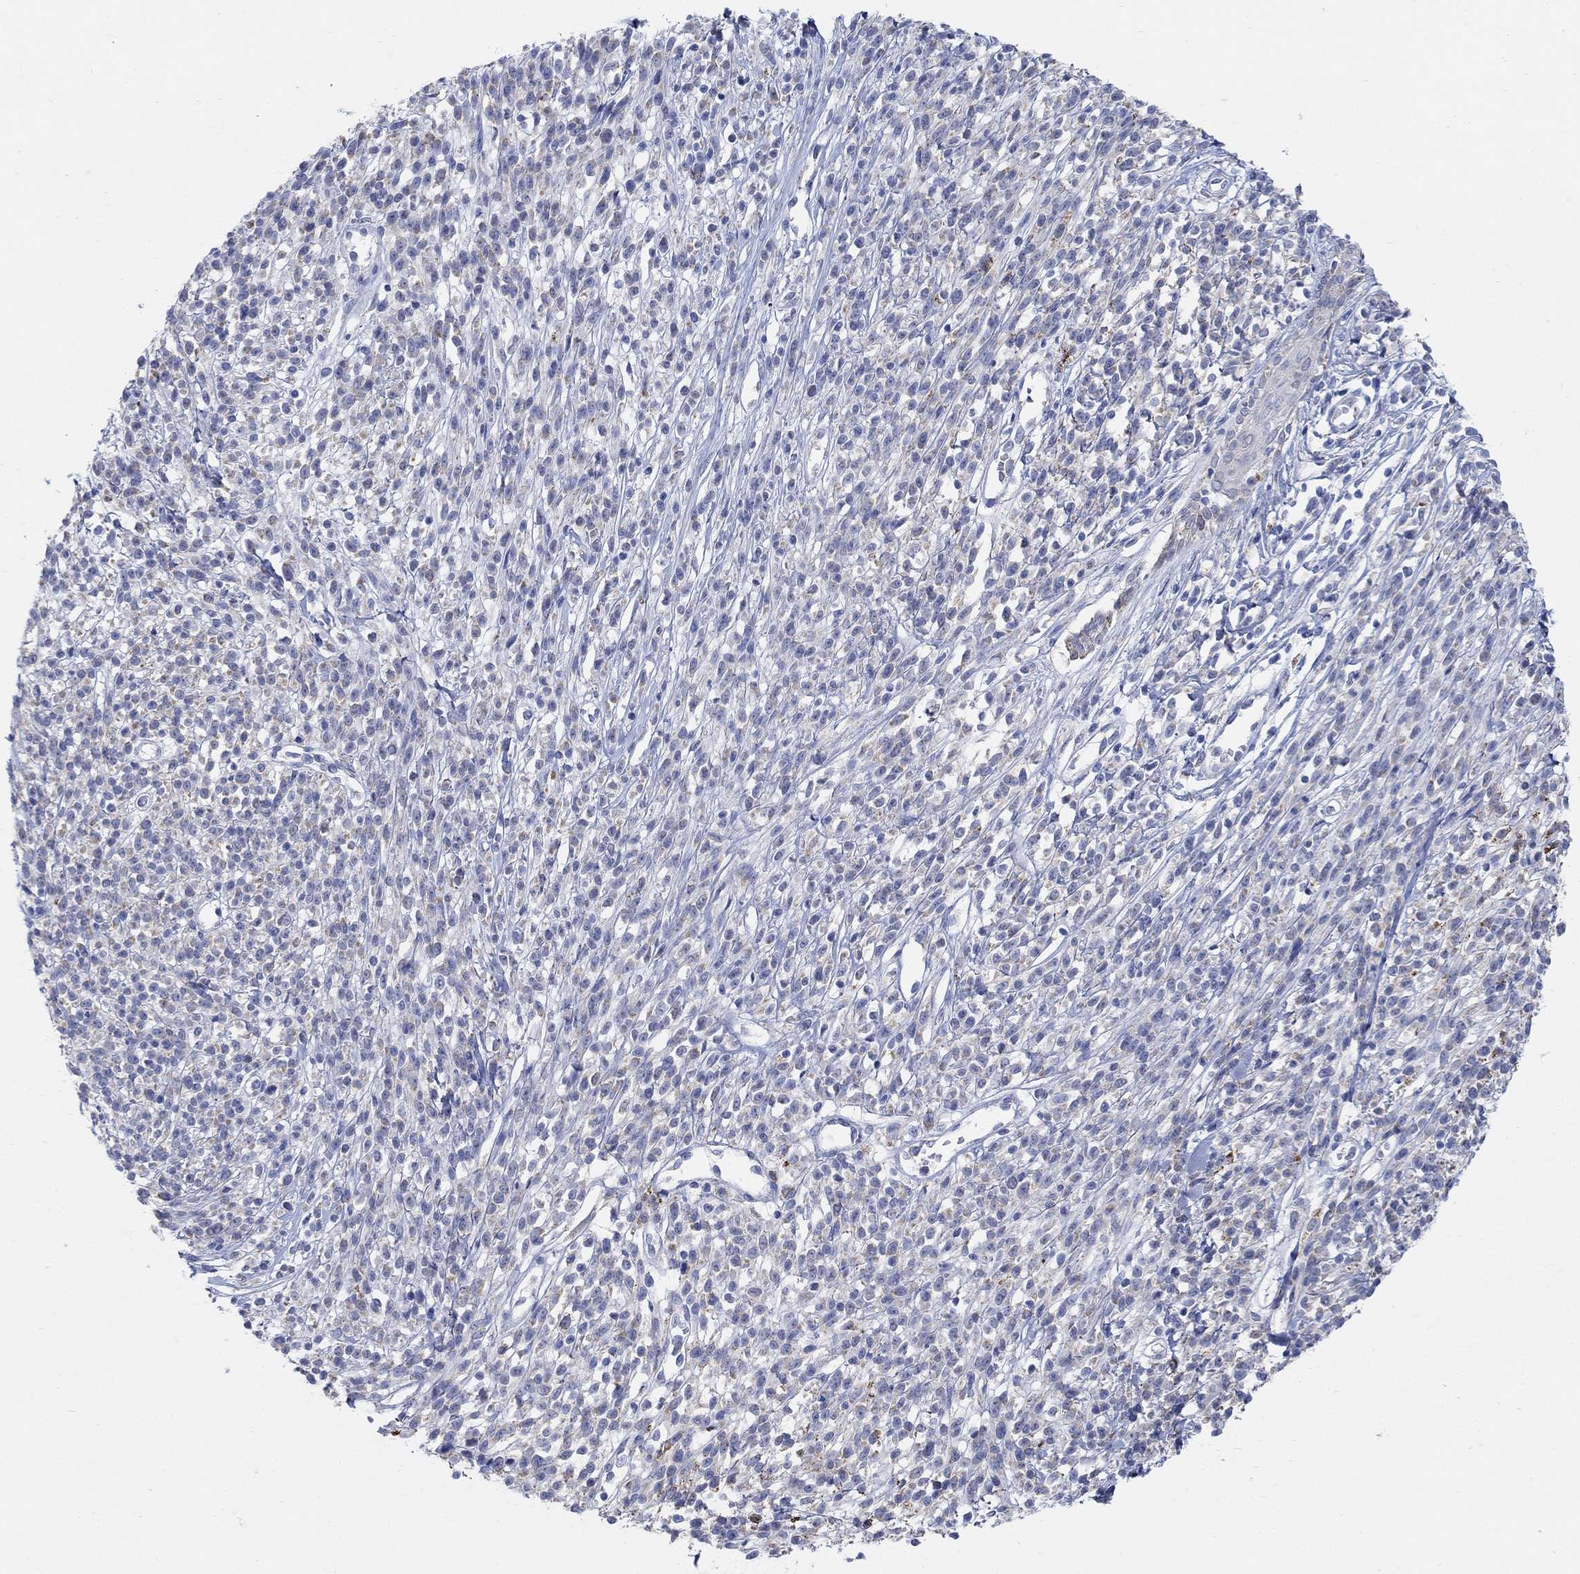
{"staining": {"intensity": "negative", "quantity": "none", "location": "none"}, "tissue": "melanoma", "cell_type": "Tumor cells", "image_type": "cancer", "snomed": [{"axis": "morphology", "description": "Malignant melanoma, NOS"}, {"axis": "topography", "description": "Skin"}, {"axis": "topography", "description": "Skin of trunk"}], "caption": "Immunohistochemistry photomicrograph of neoplastic tissue: human malignant melanoma stained with DAB (3,3'-diaminobenzidine) demonstrates no significant protein staining in tumor cells.", "gene": "ZDHHC14", "patient": {"sex": "male", "age": 74}}